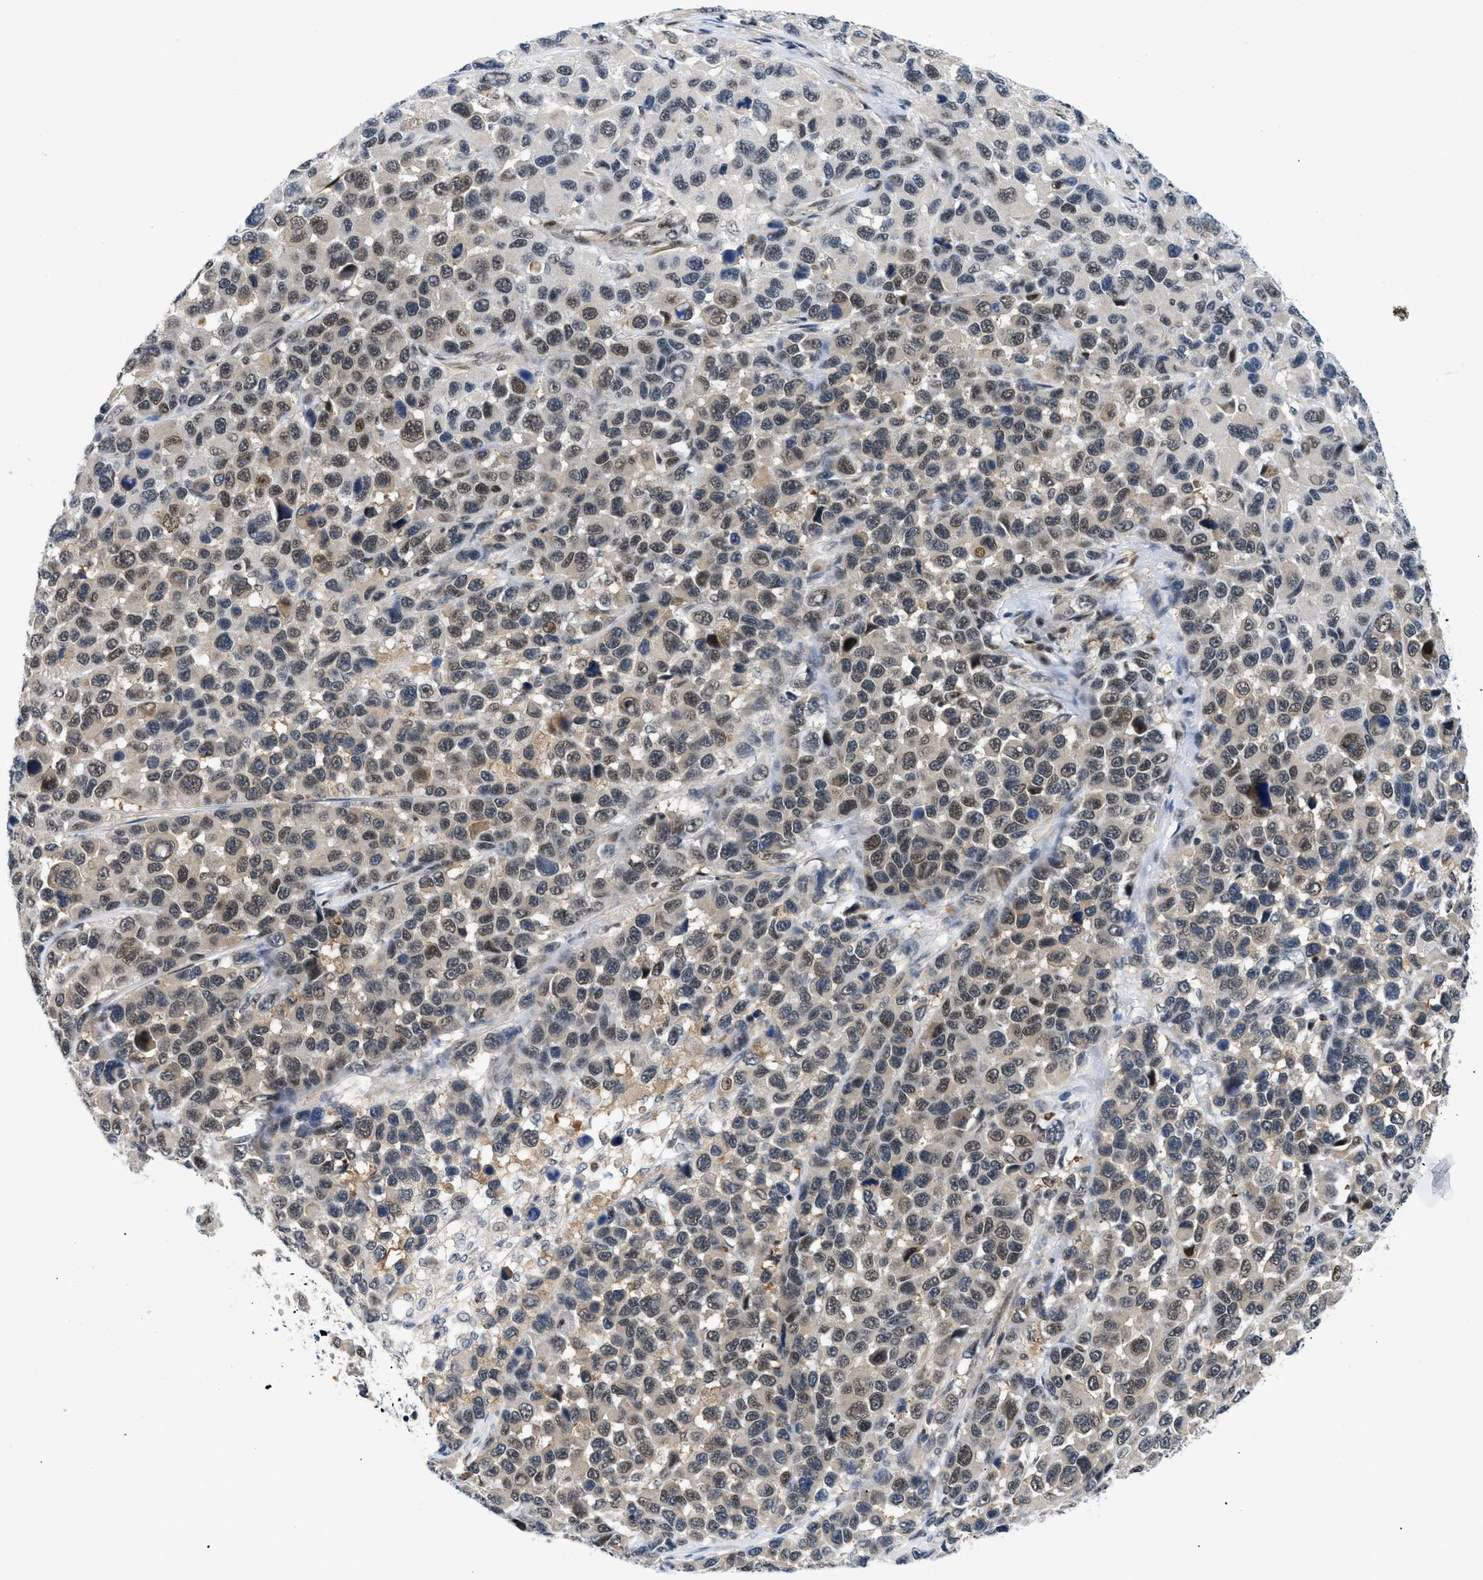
{"staining": {"intensity": "weak", "quantity": "25%-75%", "location": "nuclear"}, "tissue": "melanoma", "cell_type": "Tumor cells", "image_type": "cancer", "snomed": [{"axis": "morphology", "description": "Malignant melanoma, NOS"}, {"axis": "topography", "description": "Skin"}], "caption": "Immunohistochemistry histopathology image of neoplastic tissue: malignant melanoma stained using immunohistochemistry exhibits low levels of weak protein expression localized specifically in the nuclear of tumor cells, appearing as a nuclear brown color.", "gene": "SLC29A2", "patient": {"sex": "male", "age": 53}}